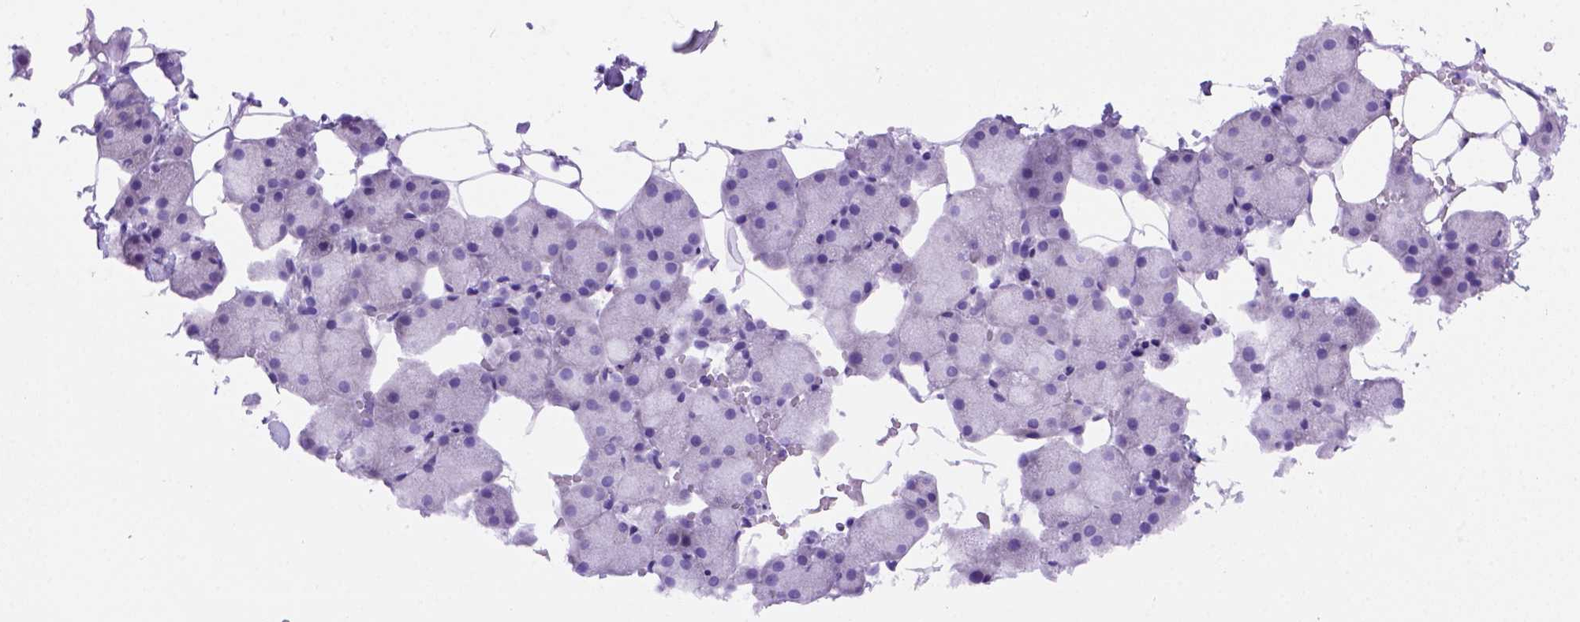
{"staining": {"intensity": "negative", "quantity": "none", "location": "none"}, "tissue": "salivary gland", "cell_type": "Glandular cells", "image_type": "normal", "snomed": [{"axis": "morphology", "description": "Normal tissue, NOS"}, {"axis": "topography", "description": "Salivary gland"}], "caption": "Immunohistochemical staining of normal salivary gland demonstrates no significant positivity in glandular cells.", "gene": "FAM81B", "patient": {"sex": "male", "age": 38}}